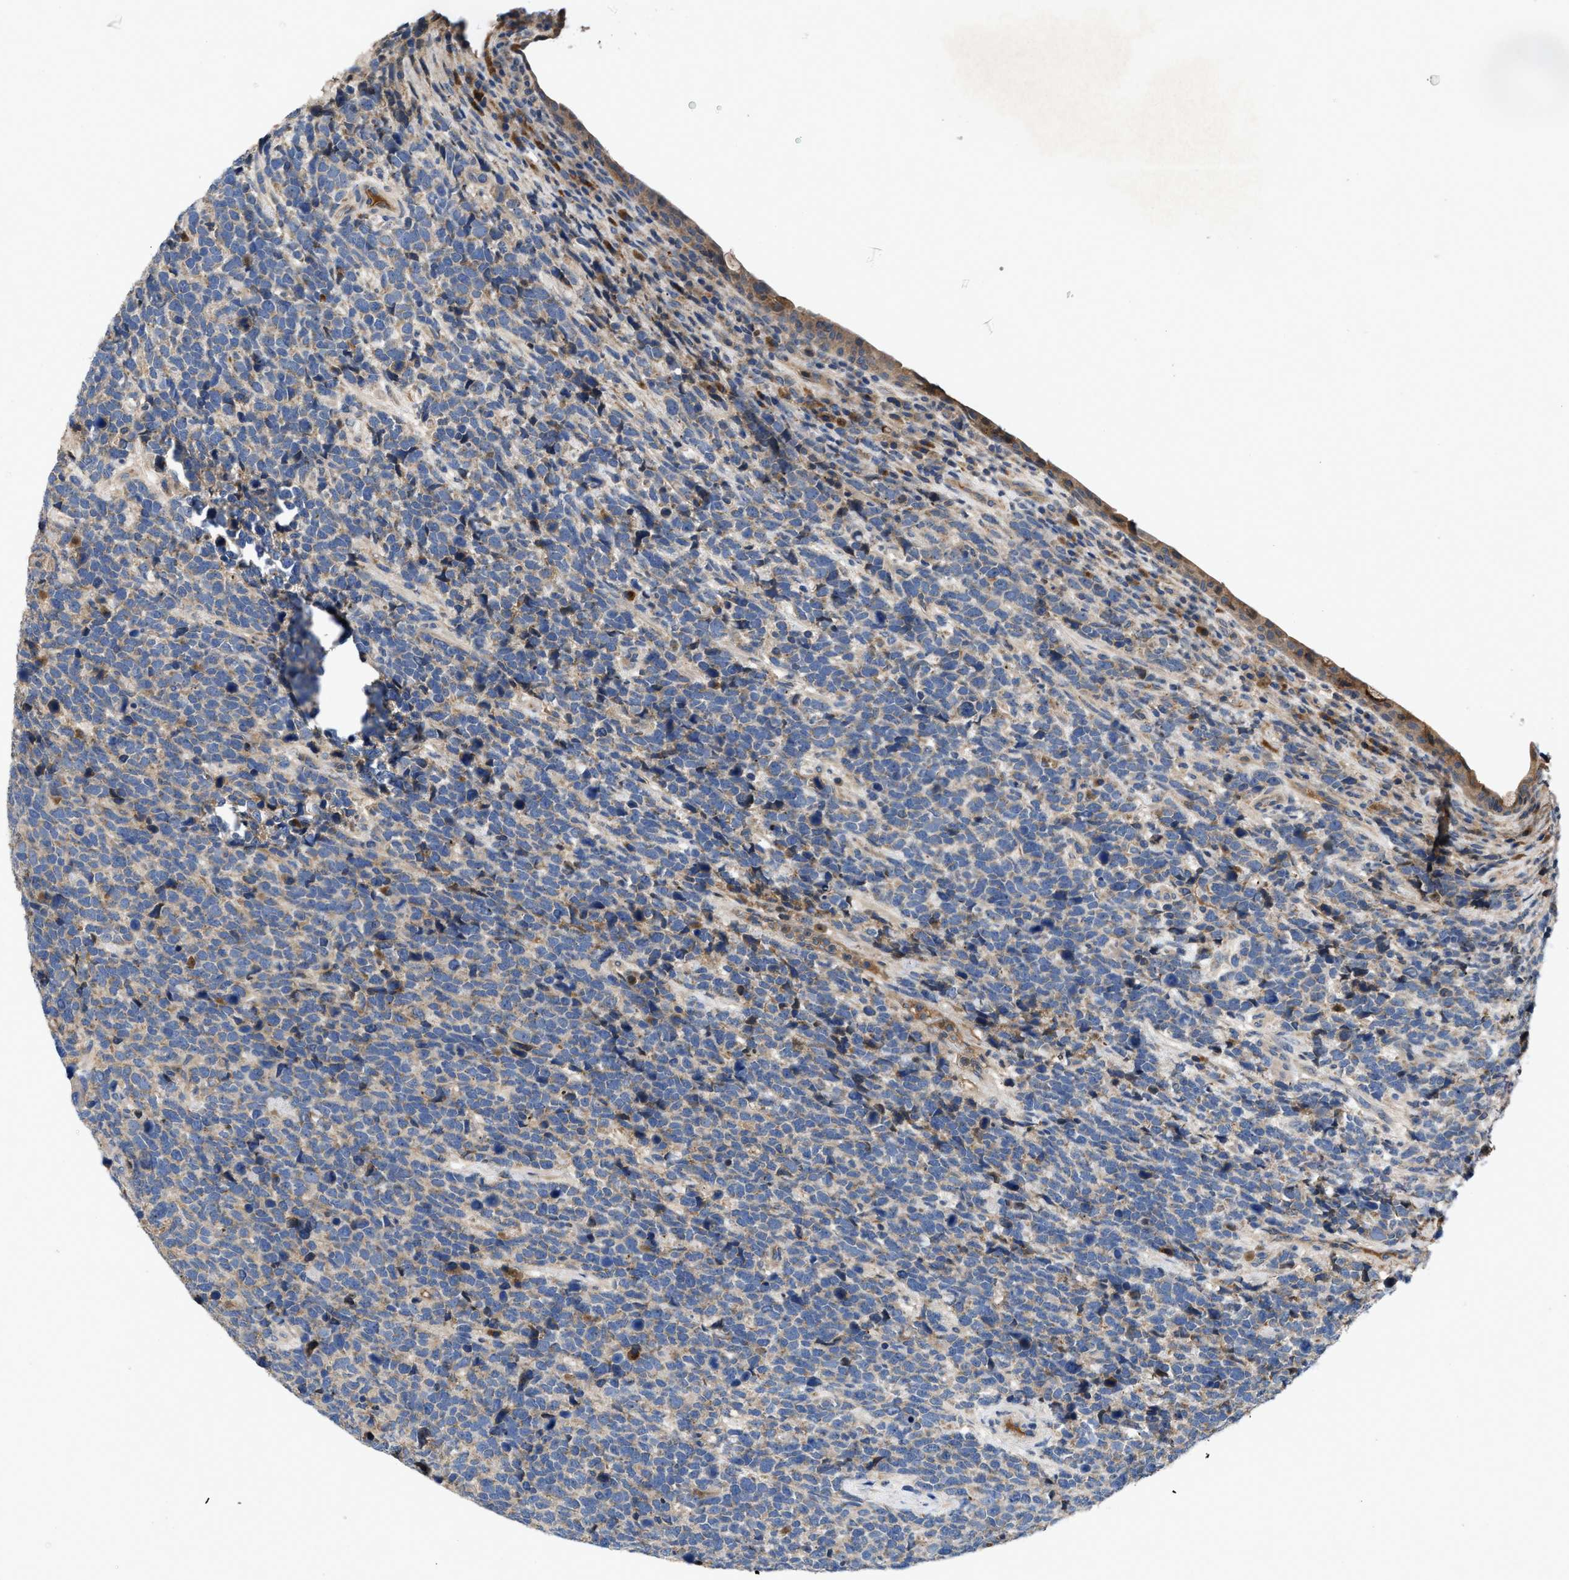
{"staining": {"intensity": "weak", "quantity": "25%-75%", "location": "cytoplasmic/membranous"}, "tissue": "urothelial cancer", "cell_type": "Tumor cells", "image_type": "cancer", "snomed": [{"axis": "morphology", "description": "Urothelial carcinoma, High grade"}, {"axis": "topography", "description": "Urinary bladder"}], "caption": "A high-resolution image shows immunohistochemistry (IHC) staining of urothelial cancer, which demonstrates weak cytoplasmic/membranous positivity in about 25%-75% of tumor cells.", "gene": "VPS4A", "patient": {"sex": "female", "age": 82}}